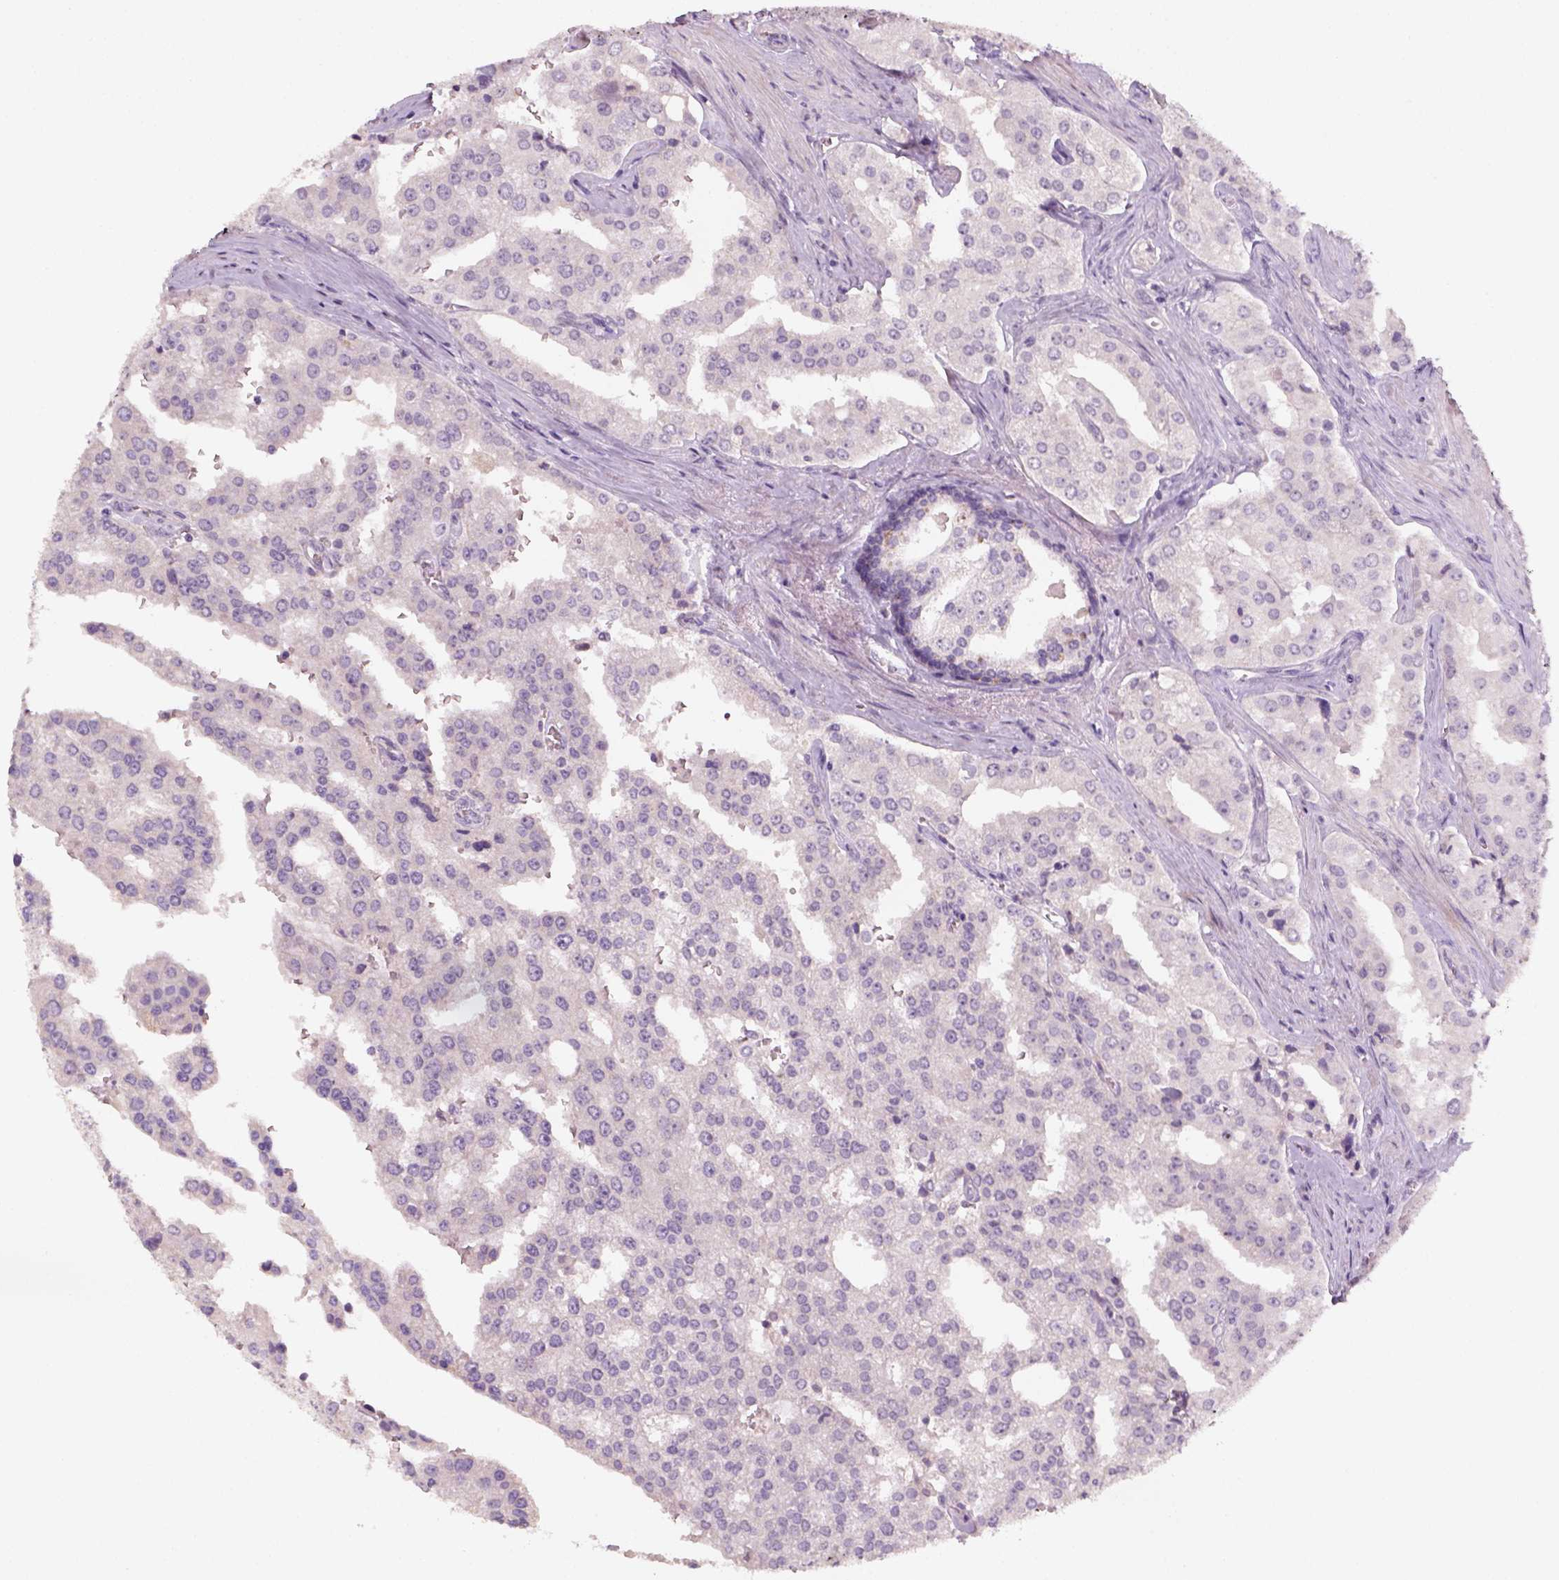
{"staining": {"intensity": "negative", "quantity": "none", "location": "none"}, "tissue": "prostate cancer", "cell_type": "Tumor cells", "image_type": "cancer", "snomed": [{"axis": "morphology", "description": "Adenocarcinoma, High grade"}, {"axis": "topography", "description": "Prostate"}], "caption": "A histopathology image of adenocarcinoma (high-grade) (prostate) stained for a protein shows no brown staining in tumor cells.", "gene": "GFI1B", "patient": {"sex": "male", "age": 68}}